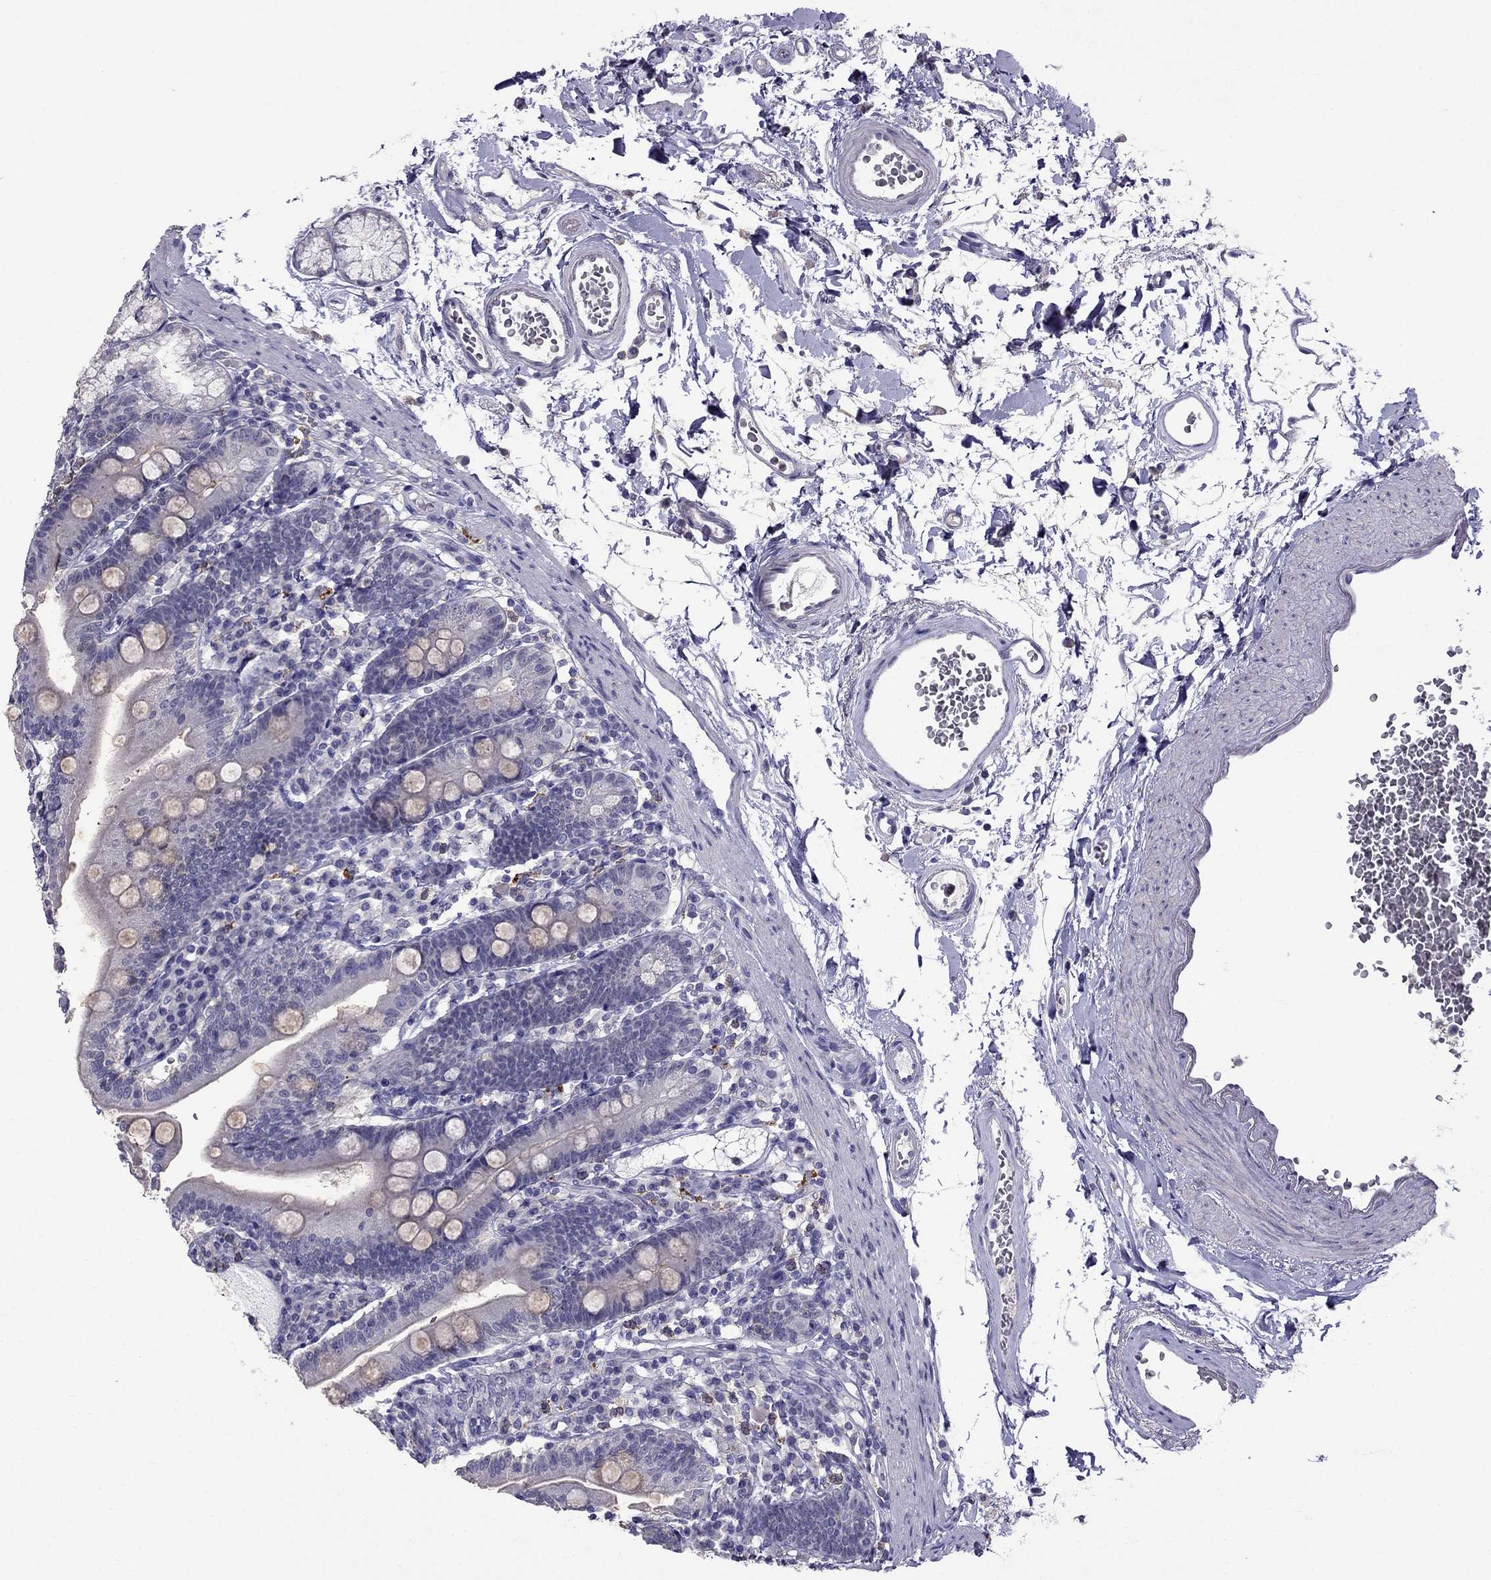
{"staining": {"intensity": "negative", "quantity": "none", "location": "none"}, "tissue": "duodenum", "cell_type": "Glandular cells", "image_type": "normal", "snomed": [{"axis": "morphology", "description": "Normal tissue, NOS"}, {"axis": "topography", "description": "Duodenum"}], "caption": "Immunohistochemistry photomicrograph of normal duodenum: duodenum stained with DAB (3,3'-diaminobenzidine) exhibits no significant protein staining in glandular cells.", "gene": "AQP9", "patient": {"sex": "female", "age": 67}}